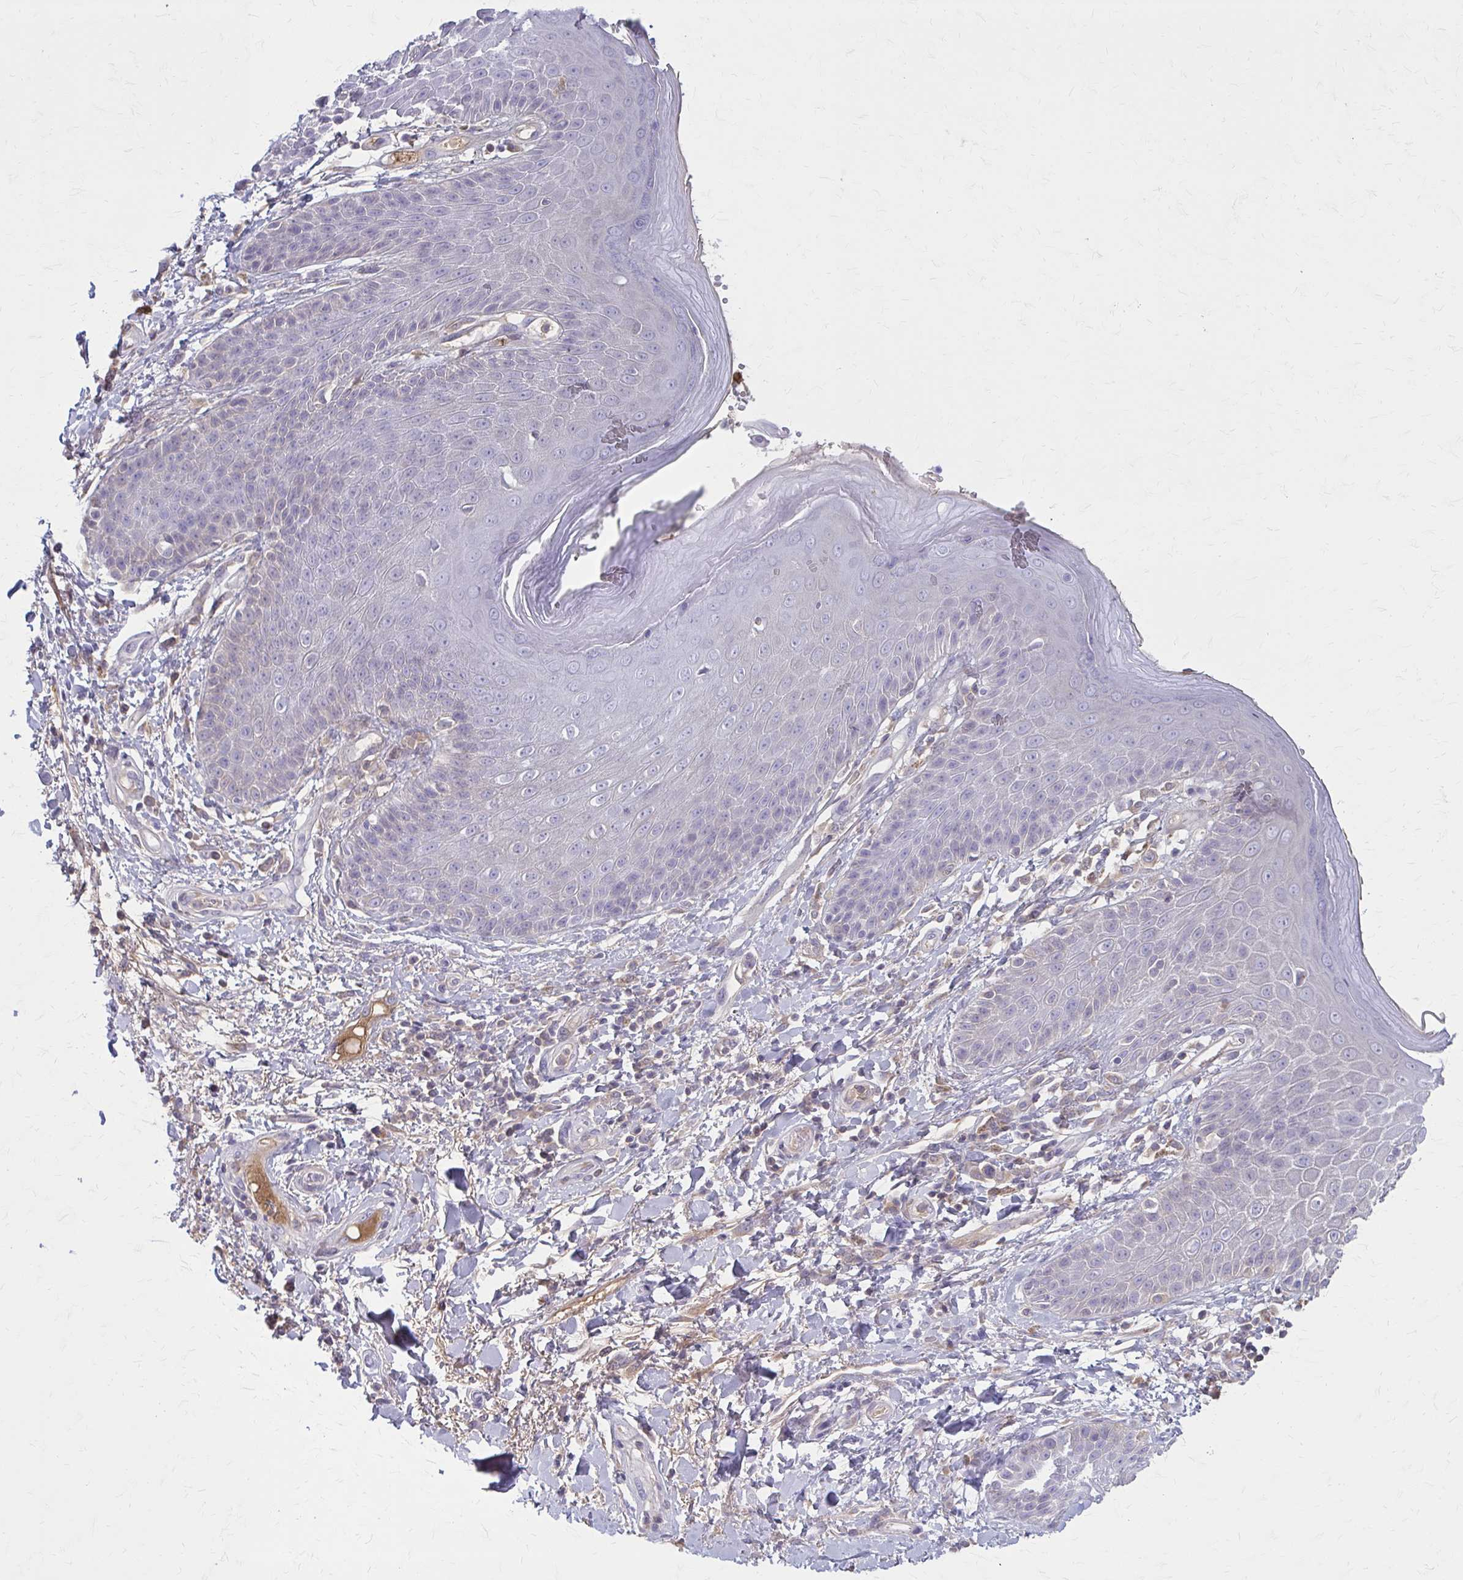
{"staining": {"intensity": "negative", "quantity": "none", "location": "none"}, "tissue": "skin", "cell_type": "Epidermal cells", "image_type": "normal", "snomed": [{"axis": "morphology", "description": "Normal tissue, NOS"}, {"axis": "topography", "description": "Anal"}, {"axis": "topography", "description": "Peripheral nerve tissue"}], "caption": "Normal skin was stained to show a protein in brown. There is no significant expression in epidermal cells. (DAB IHC visualized using brightfield microscopy, high magnification).", "gene": "SERPIND1", "patient": {"sex": "male", "age": 51}}